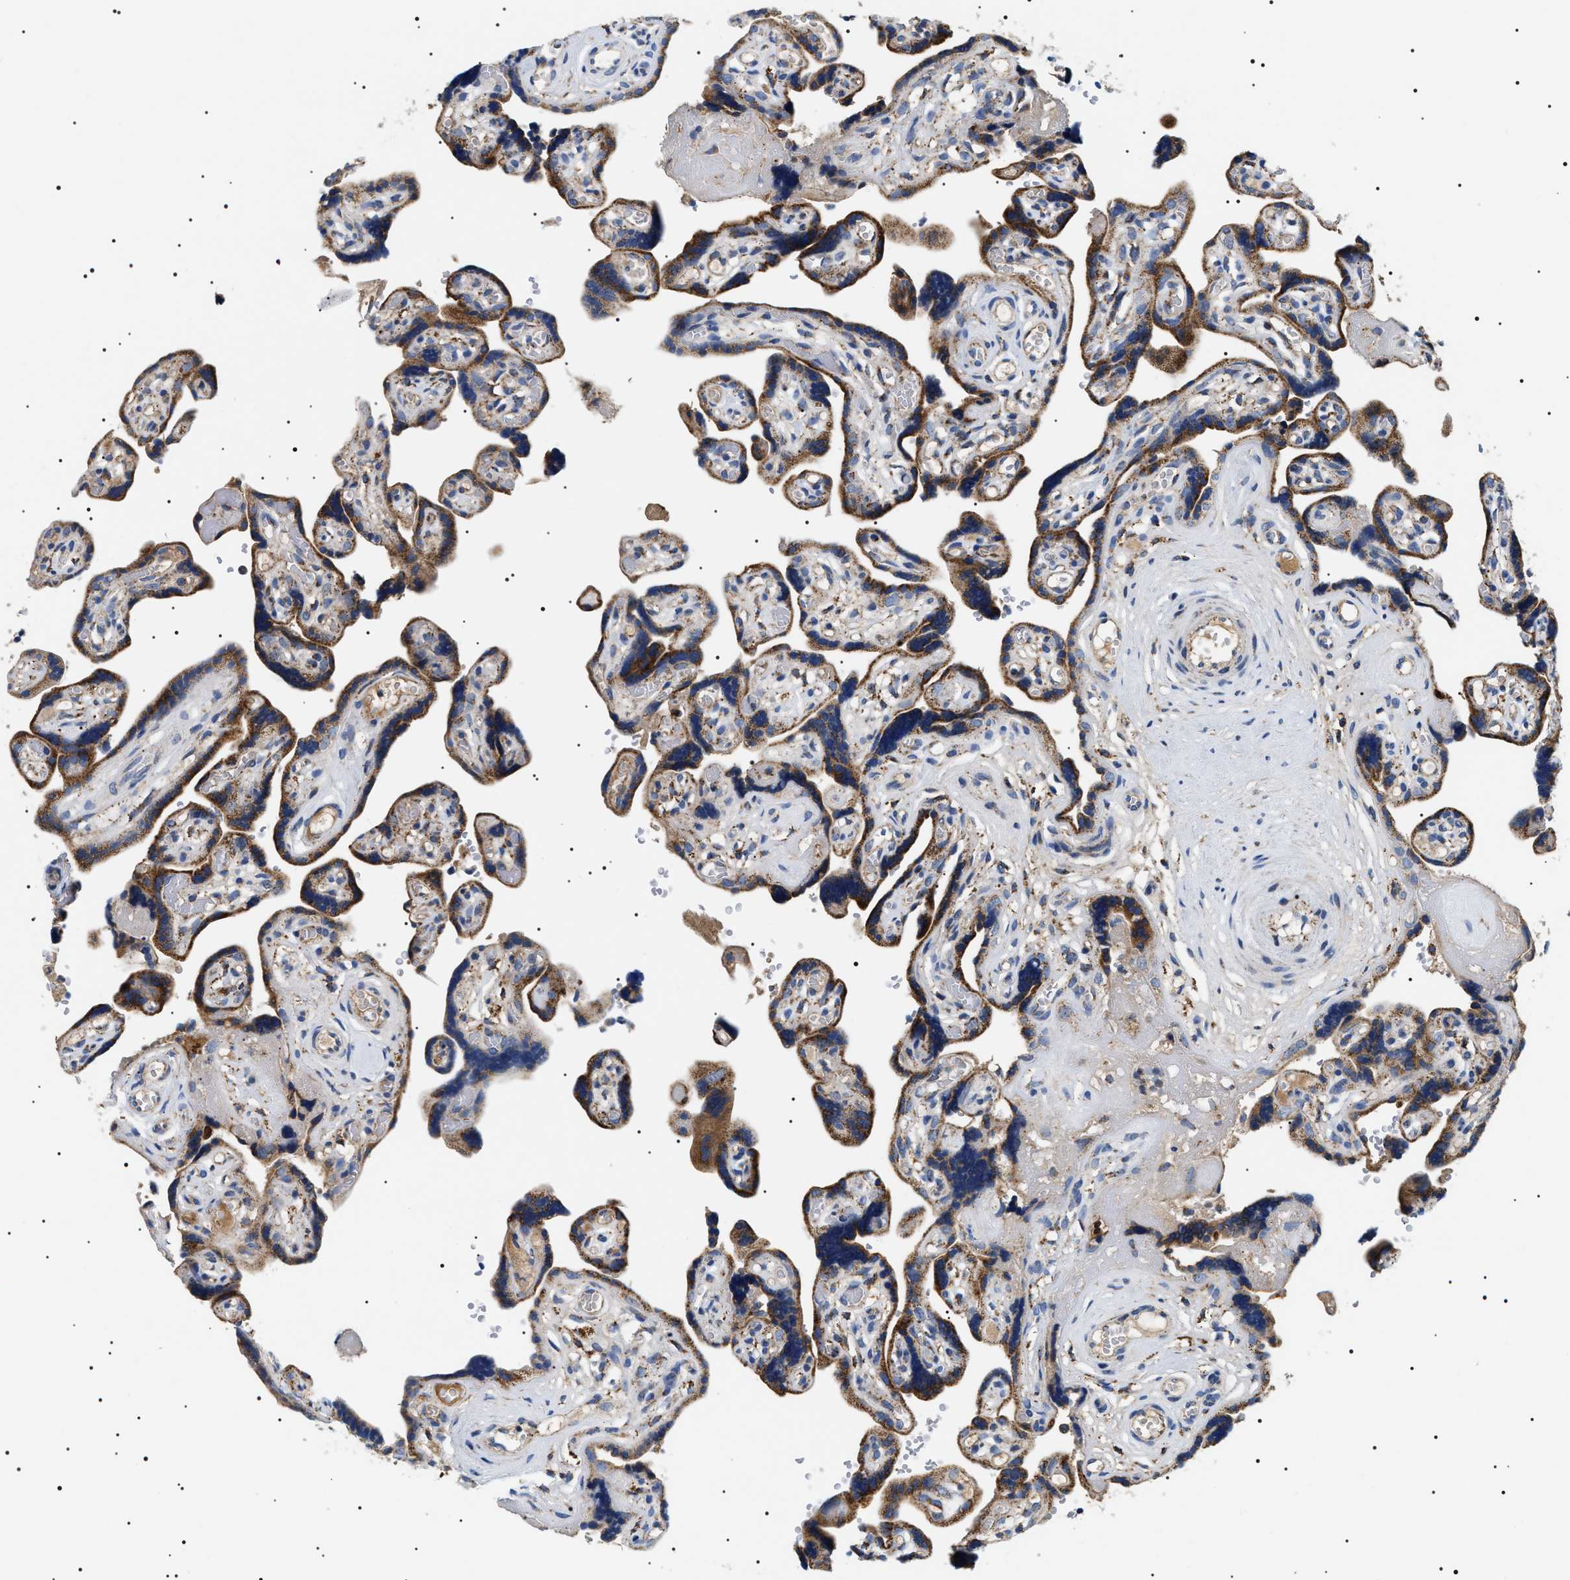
{"staining": {"intensity": "moderate", "quantity": "25%-75%", "location": "cytoplasmic/membranous"}, "tissue": "placenta", "cell_type": "Decidual cells", "image_type": "normal", "snomed": [{"axis": "morphology", "description": "Normal tissue, NOS"}, {"axis": "topography", "description": "Placenta"}], "caption": "The micrograph reveals immunohistochemical staining of benign placenta. There is moderate cytoplasmic/membranous positivity is present in about 25%-75% of decidual cells. (Stains: DAB in brown, nuclei in blue, Microscopy: brightfield microscopy at high magnification).", "gene": "OXSM", "patient": {"sex": "female", "age": 30}}